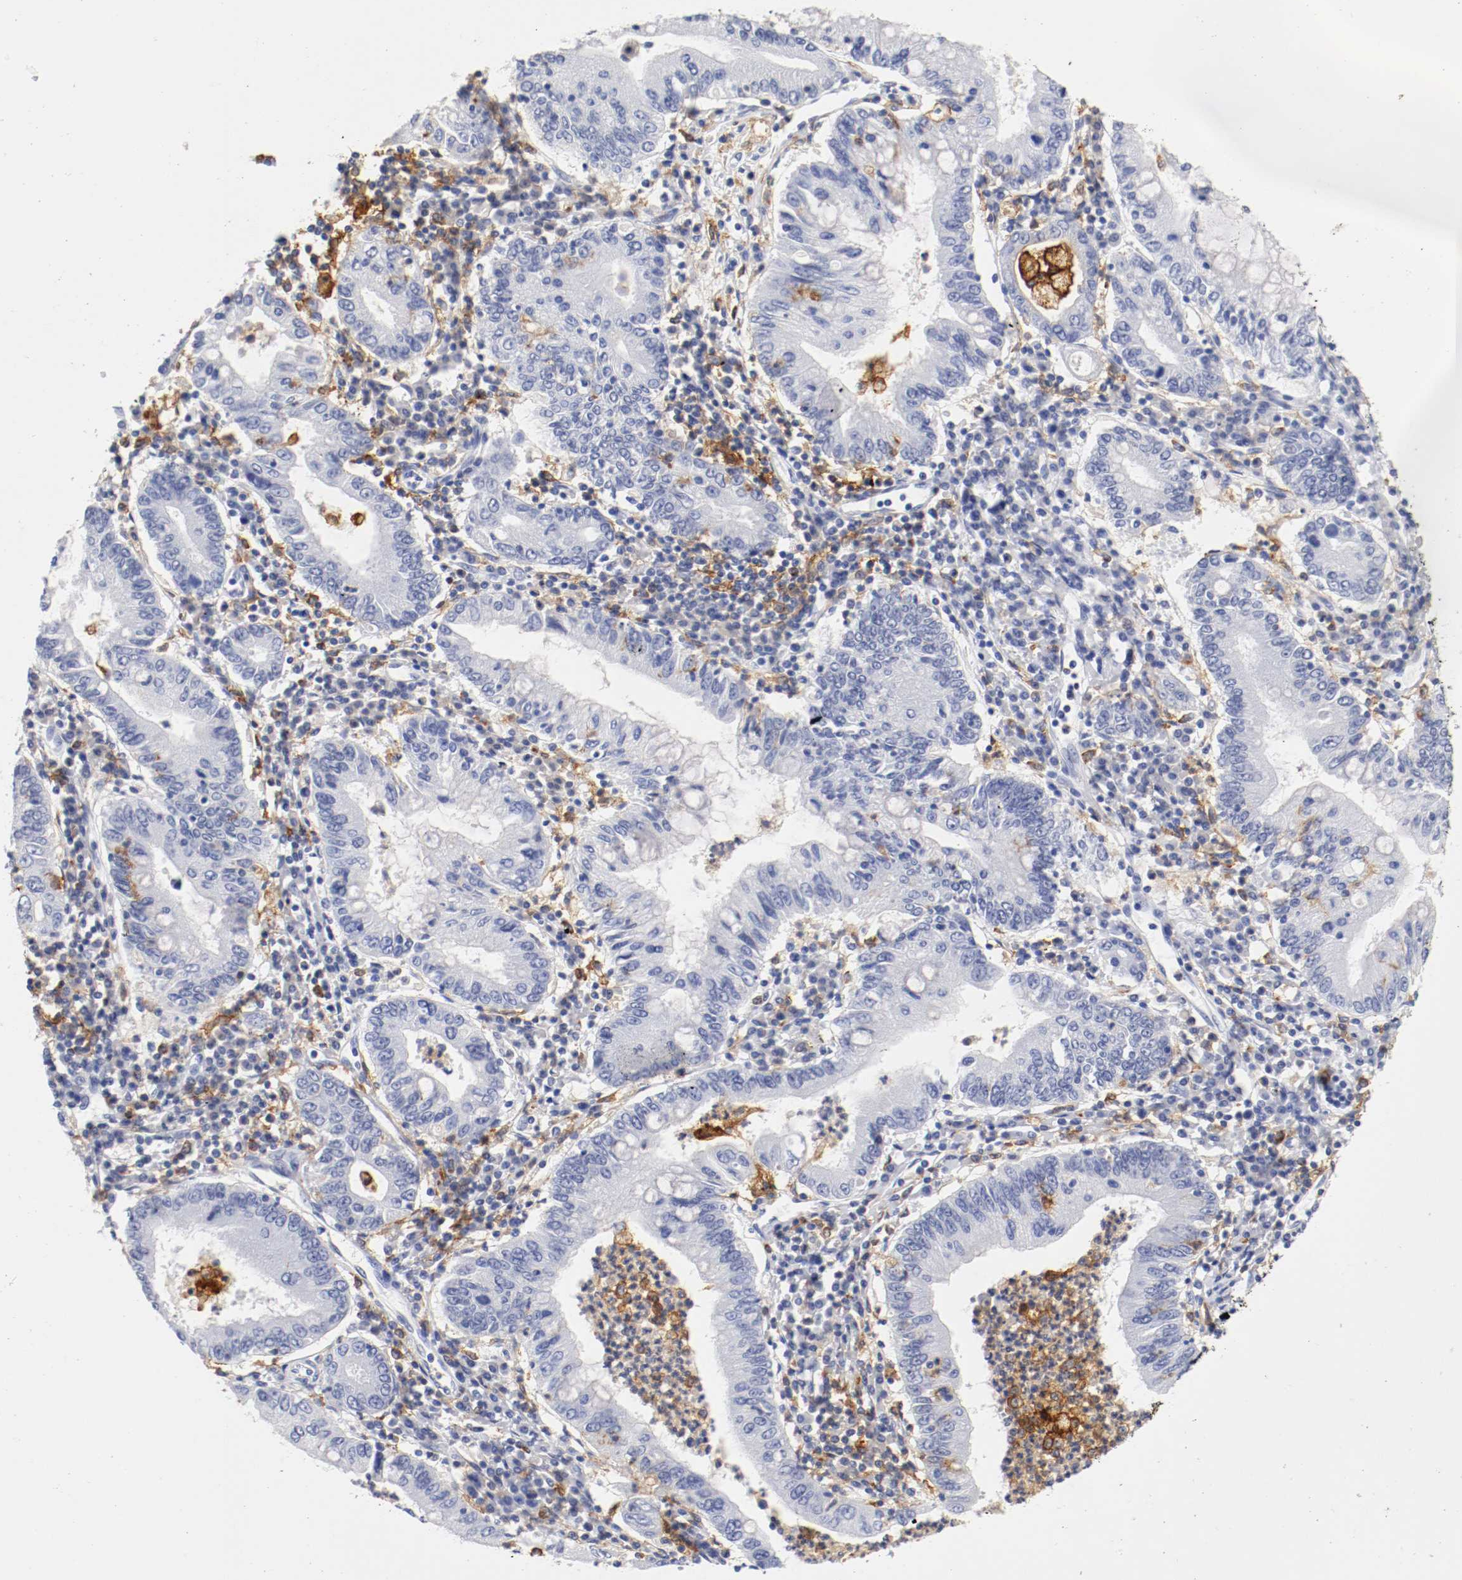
{"staining": {"intensity": "negative", "quantity": "none", "location": "none"}, "tissue": "stomach cancer", "cell_type": "Tumor cells", "image_type": "cancer", "snomed": [{"axis": "morphology", "description": "Normal tissue, NOS"}, {"axis": "morphology", "description": "Adenocarcinoma, NOS"}, {"axis": "topography", "description": "Esophagus"}, {"axis": "topography", "description": "Stomach, upper"}, {"axis": "topography", "description": "Peripheral nerve tissue"}], "caption": "There is no significant positivity in tumor cells of adenocarcinoma (stomach).", "gene": "ITGAX", "patient": {"sex": "male", "age": 62}}